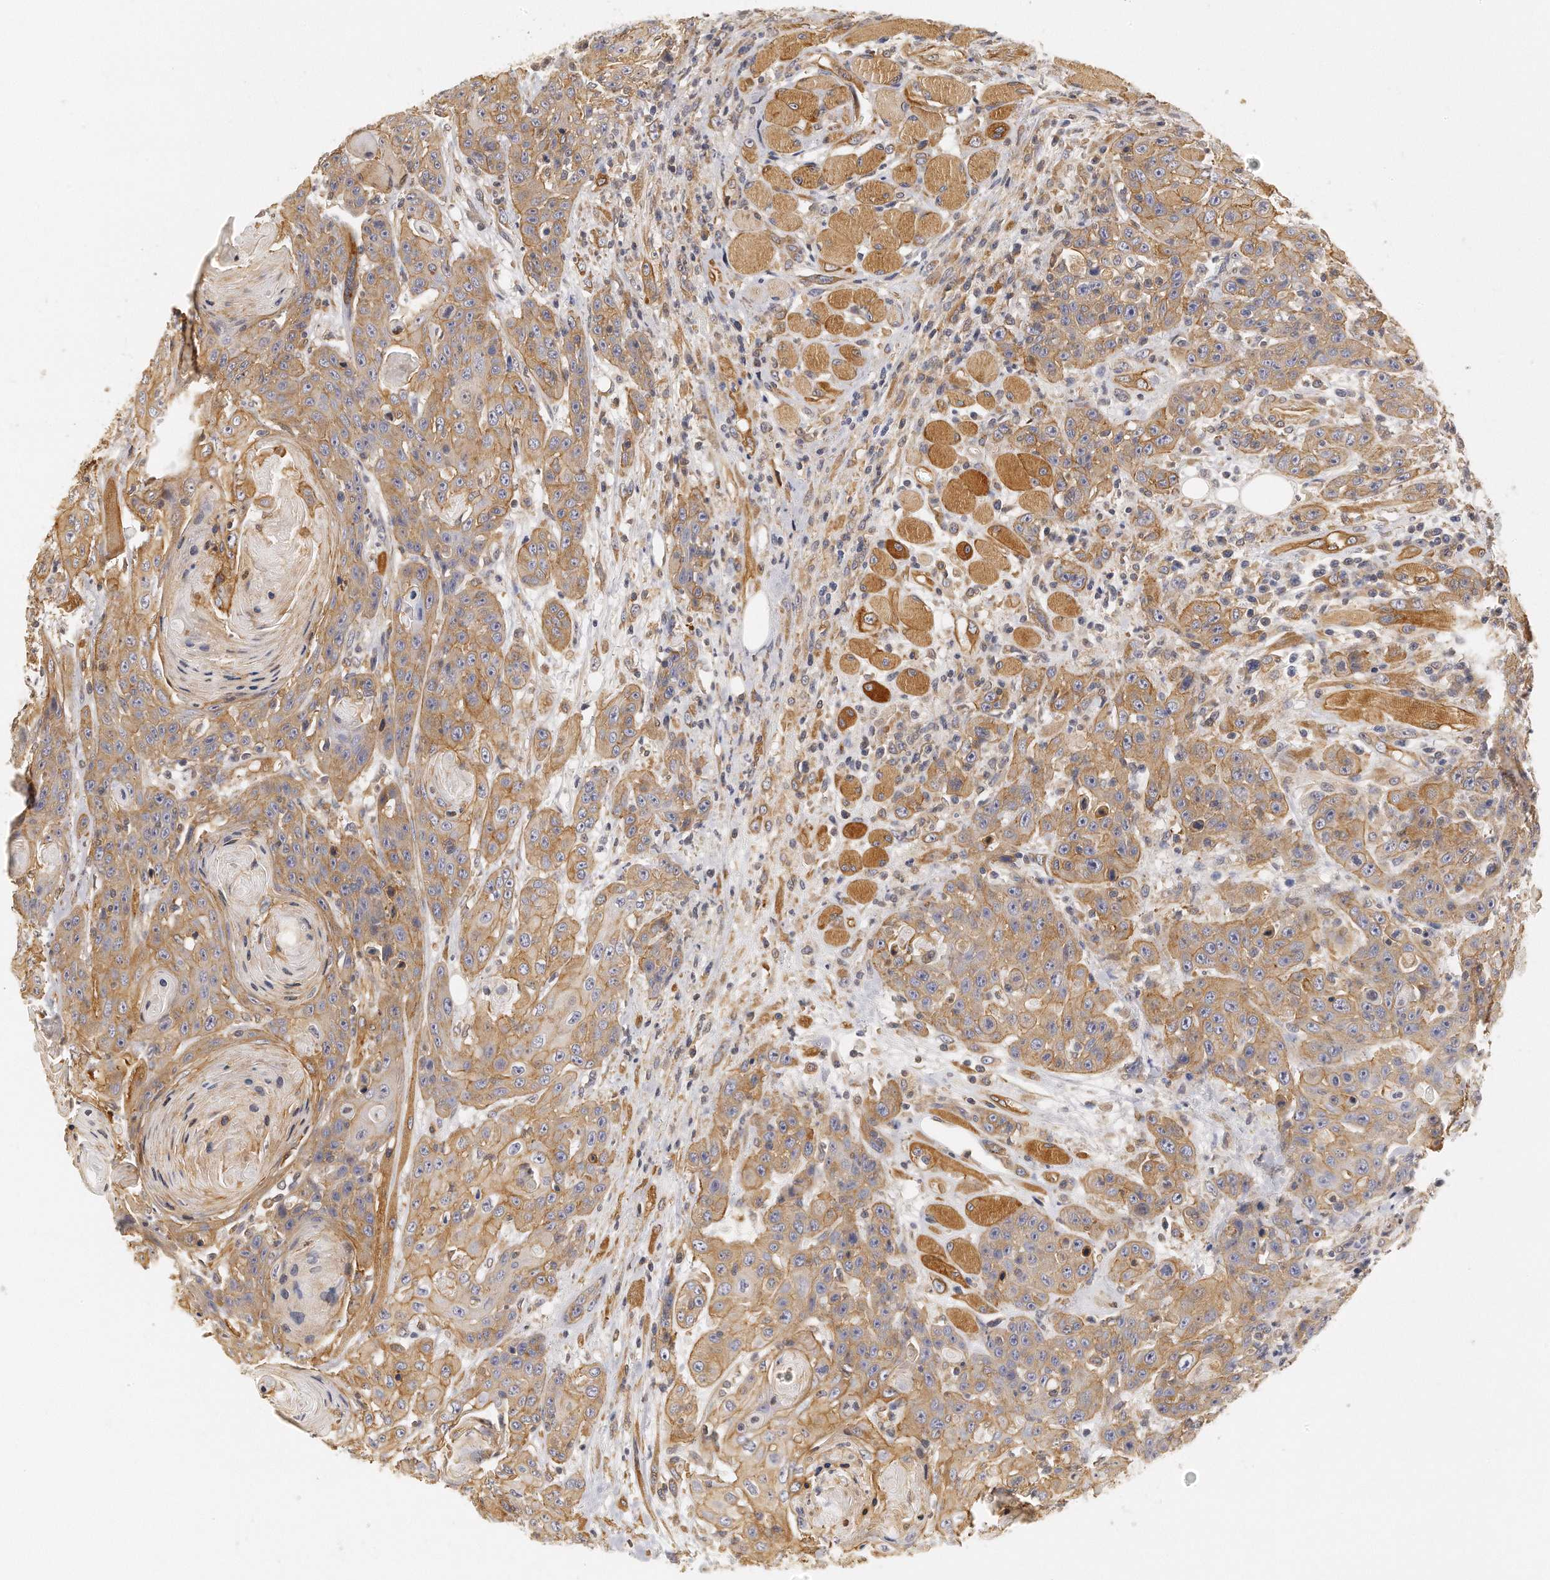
{"staining": {"intensity": "moderate", "quantity": ">75%", "location": "cytoplasmic/membranous"}, "tissue": "head and neck cancer", "cell_type": "Tumor cells", "image_type": "cancer", "snomed": [{"axis": "morphology", "description": "Squamous cell carcinoma, NOS"}, {"axis": "topography", "description": "Head-Neck"}], "caption": "This image exhibits head and neck cancer stained with IHC to label a protein in brown. The cytoplasmic/membranous of tumor cells show moderate positivity for the protein. Nuclei are counter-stained blue.", "gene": "CHST7", "patient": {"sex": "female", "age": 84}}